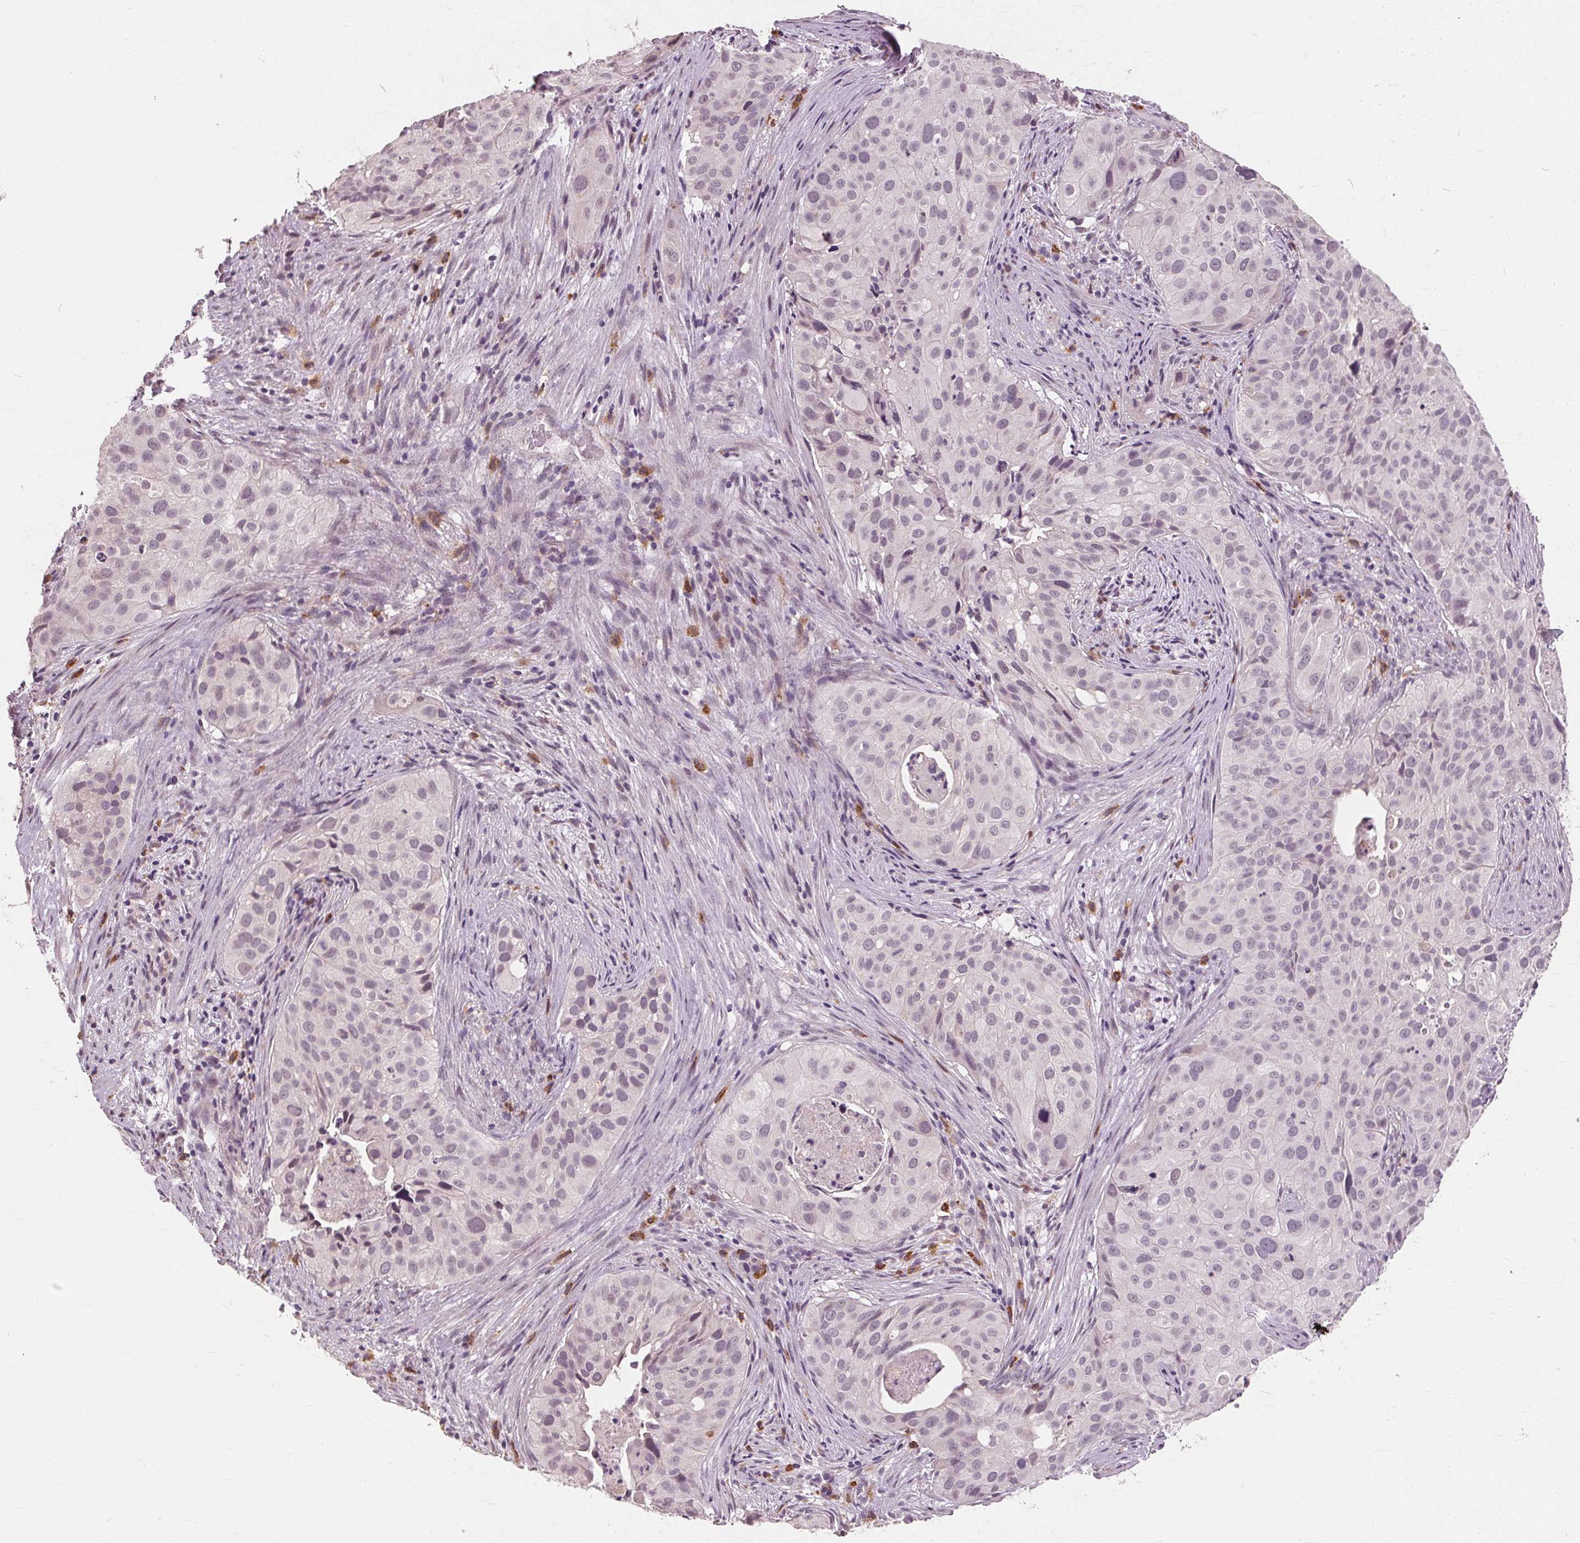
{"staining": {"intensity": "negative", "quantity": "none", "location": "none"}, "tissue": "cervical cancer", "cell_type": "Tumor cells", "image_type": "cancer", "snomed": [{"axis": "morphology", "description": "Squamous cell carcinoma, NOS"}, {"axis": "topography", "description": "Cervix"}], "caption": "Immunohistochemistry (IHC) micrograph of neoplastic tissue: human squamous cell carcinoma (cervical) stained with DAB displays no significant protein expression in tumor cells.", "gene": "SIGLEC6", "patient": {"sex": "female", "age": 38}}